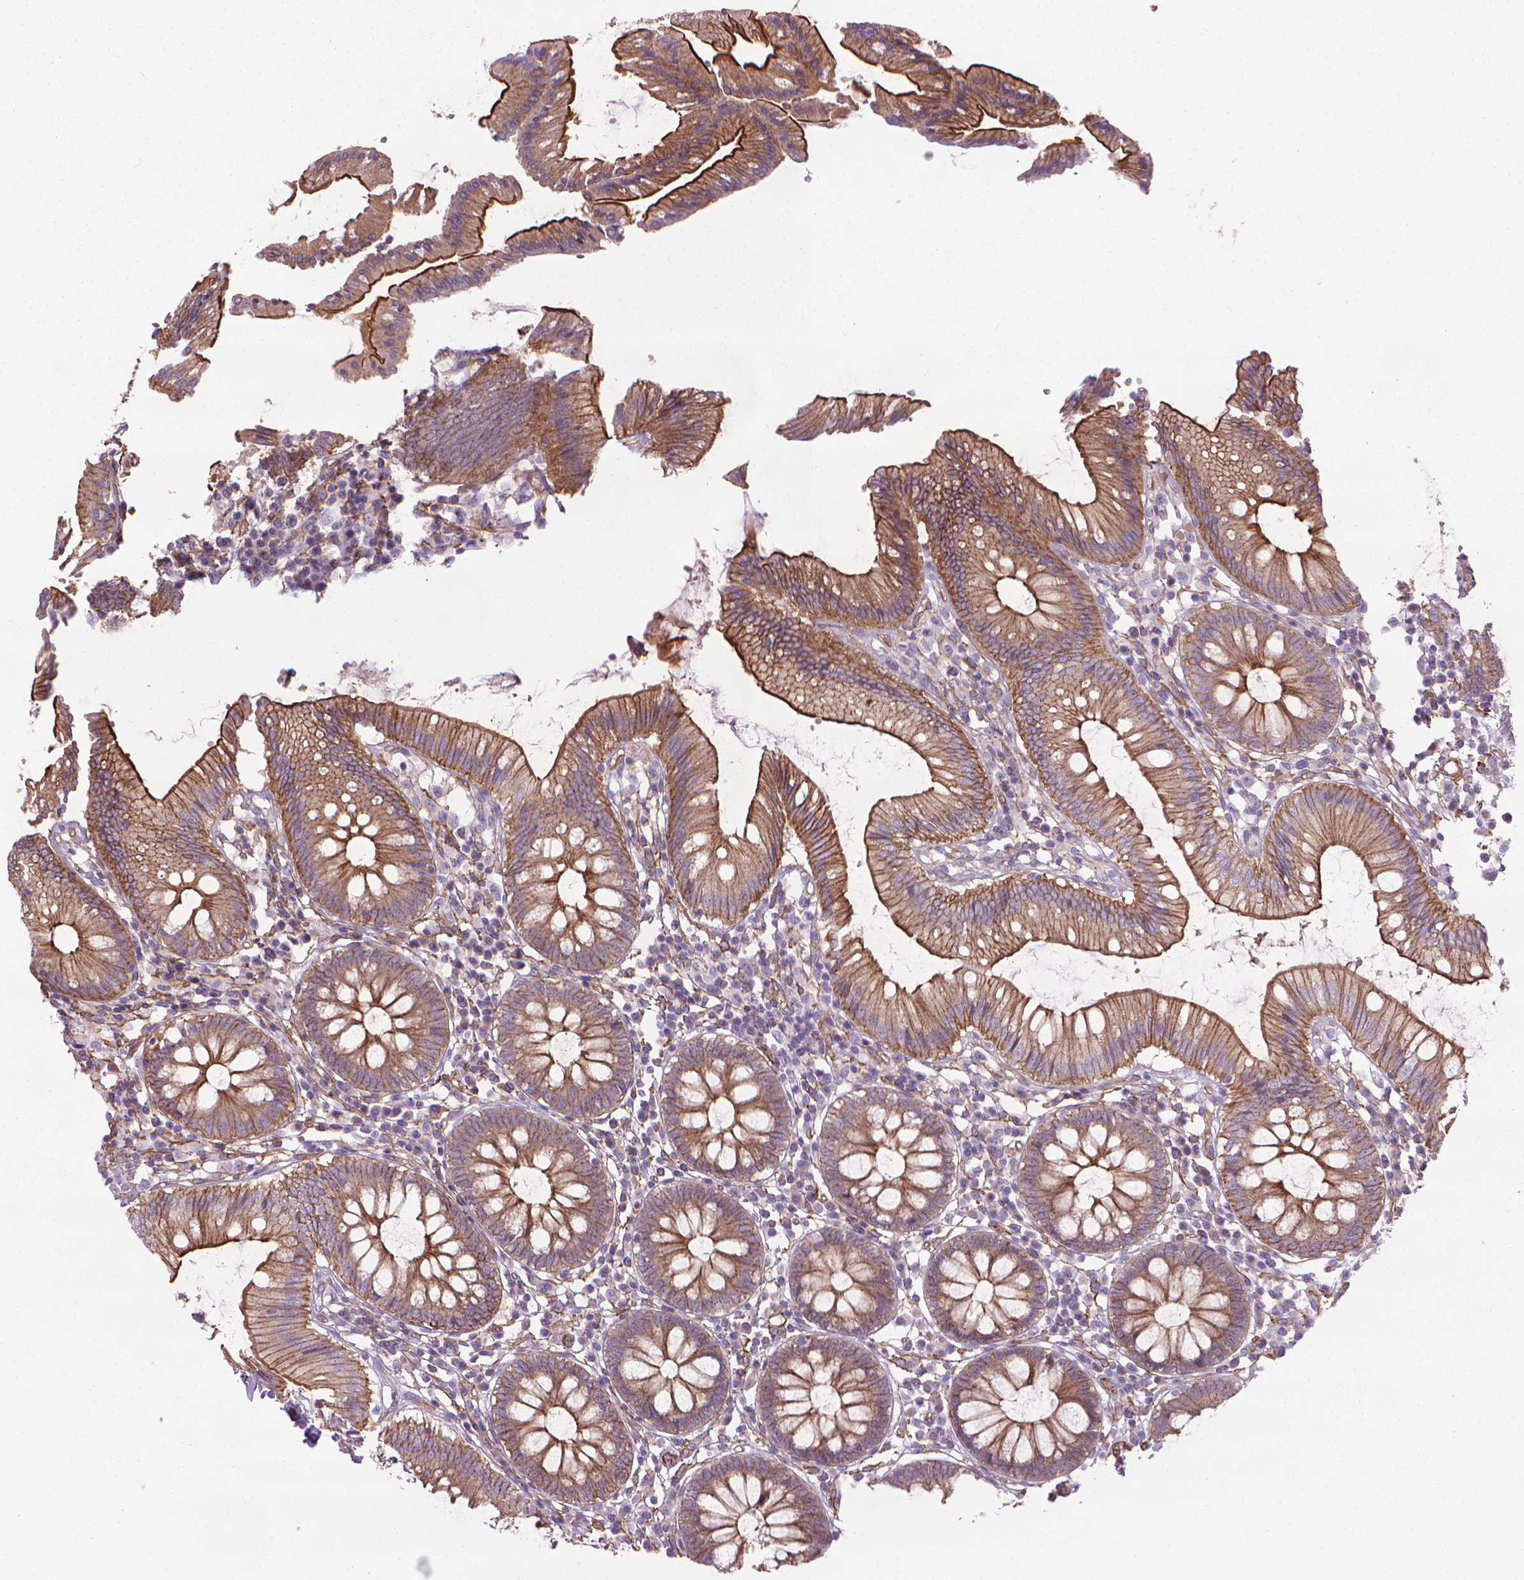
{"staining": {"intensity": "moderate", "quantity": ">75%", "location": "cytoplasmic/membranous"}, "tissue": "colon", "cell_type": "Endothelial cells", "image_type": "normal", "snomed": [{"axis": "morphology", "description": "Normal tissue, NOS"}, {"axis": "morphology", "description": "Adenocarcinoma, NOS"}, {"axis": "topography", "description": "Colon"}], "caption": "This is a histology image of immunohistochemistry (IHC) staining of normal colon, which shows moderate staining in the cytoplasmic/membranous of endothelial cells.", "gene": "TENT5A", "patient": {"sex": "male", "age": 83}}